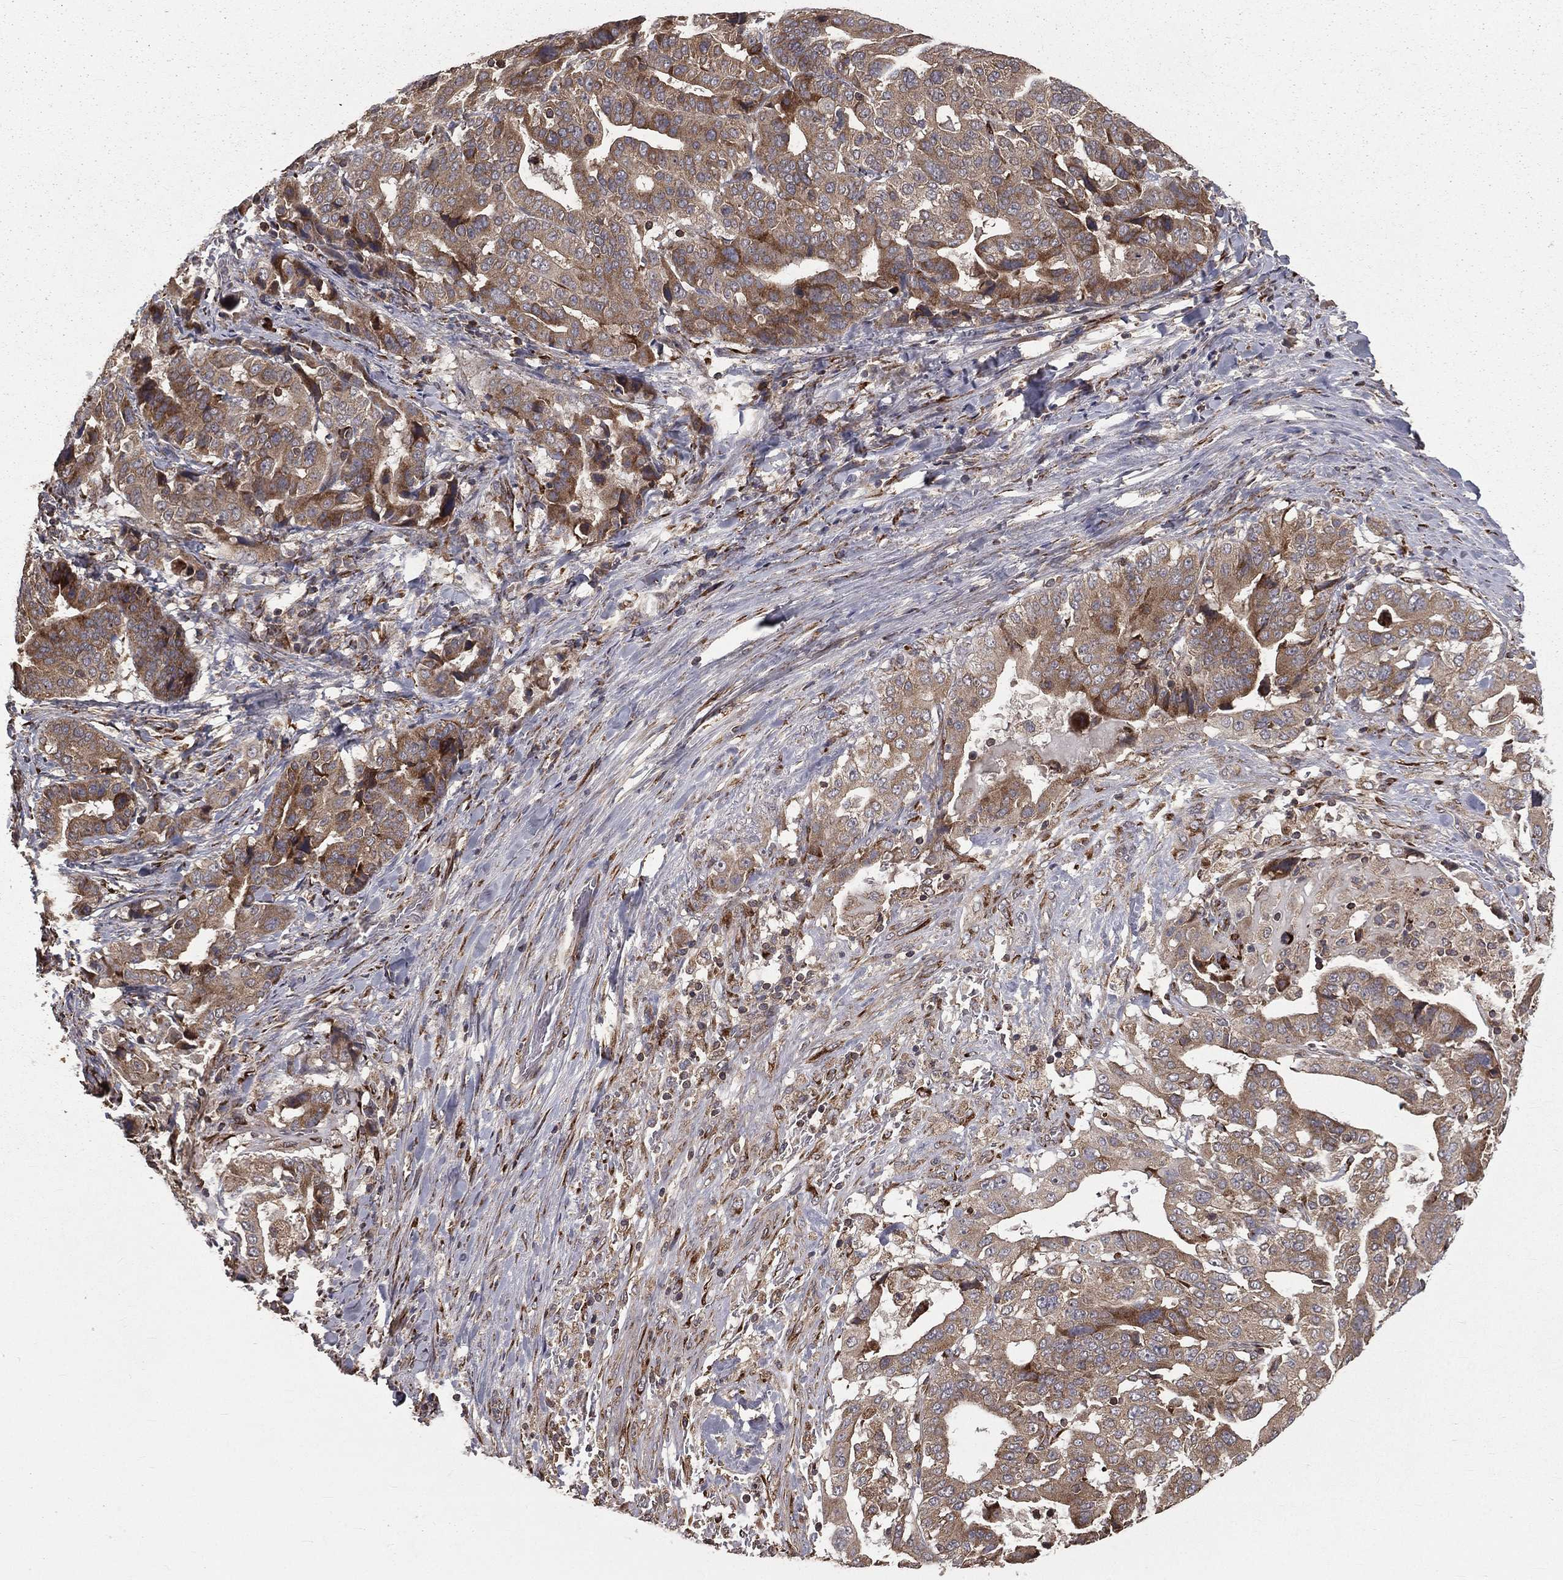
{"staining": {"intensity": "weak", "quantity": ">75%", "location": "cytoplasmic/membranous"}, "tissue": "stomach cancer", "cell_type": "Tumor cells", "image_type": "cancer", "snomed": [{"axis": "morphology", "description": "Adenocarcinoma, NOS"}, {"axis": "topography", "description": "Stomach"}], "caption": "The immunohistochemical stain shows weak cytoplasmic/membranous expression in tumor cells of adenocarcinoma (stomach) tissue. The protein is stained brown, and the nuclei are stained in blue (DAB IHC with brightfield microscopy, high magnification).", "gene": "OLFML1", "patient": {"sex": "male", "age": 48}}